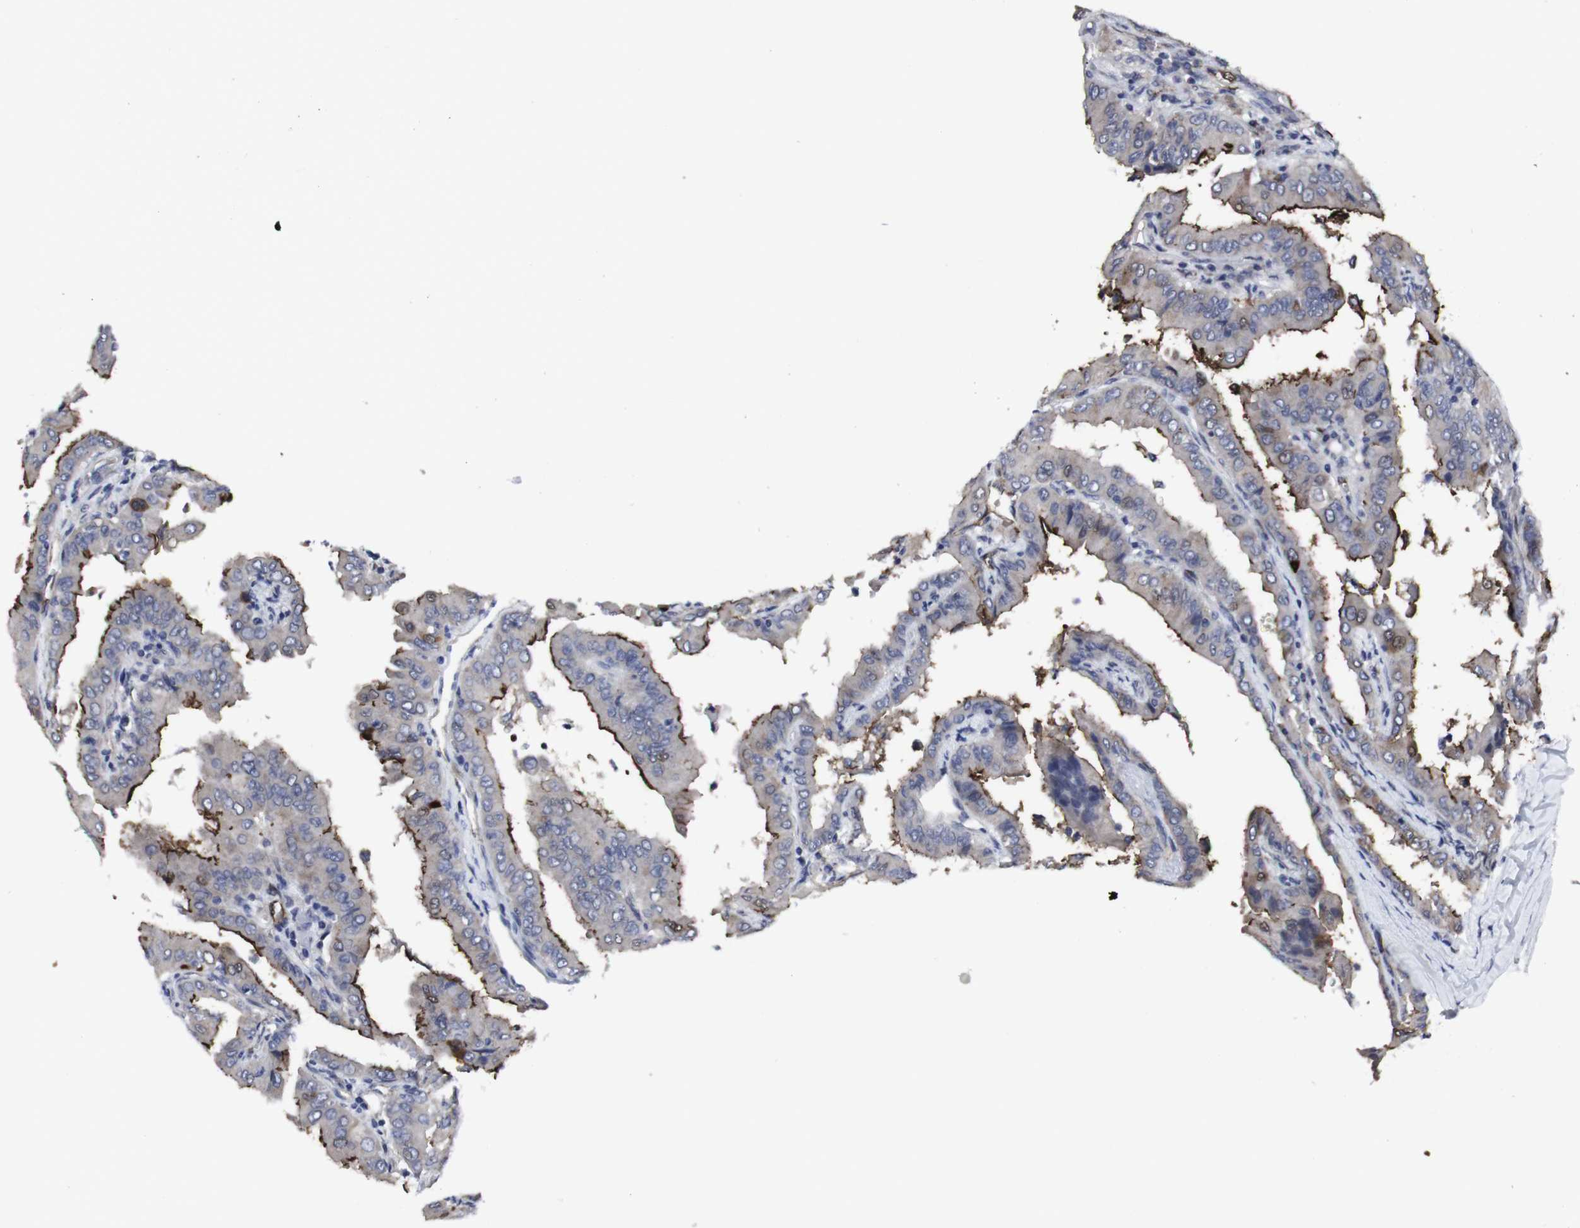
{"staining": {"intensity": "strong", "quantity": "<25%", "location": "cytoplasmic/membranous"}, "tissue": "thyroid cancer", "cell_type": "Tumor cells", "image_type": "cancer", "snomed": [{"axis": "morphology", "description": "Papillary adenocarcinoma, NOS"}, {"axis": "topography", "description": "Thyroid gland"}], "caption": "Immunohistochemical staining of human papillary adenocarcinoma (thyroid) exhibits strong cytoplasmic/membranous protein positivity in about <25% of tumor cells.", "gene": "SNCG", "patient": {"sex": "male", "age": 33}}